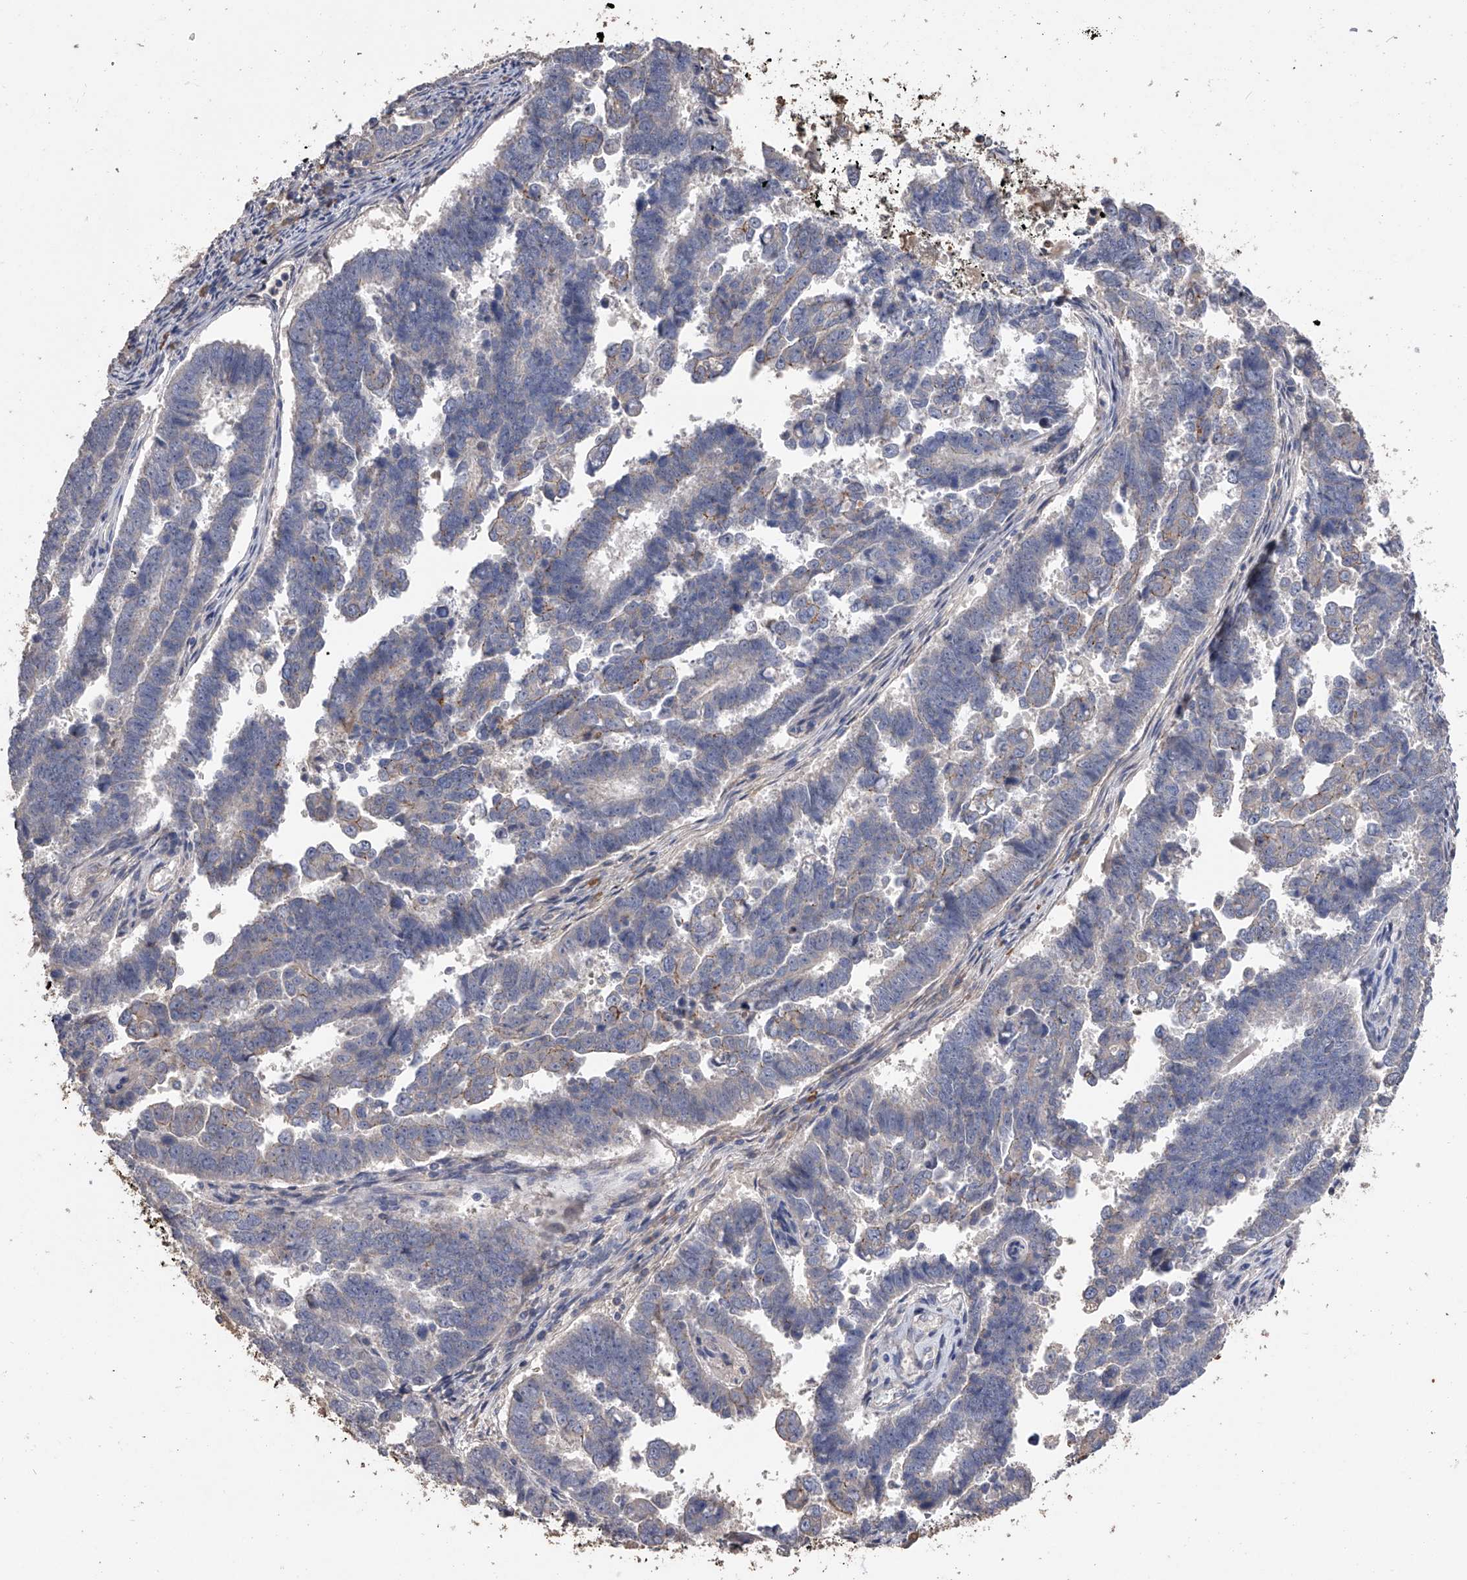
{"staining": {"intensity": "negative", "quantity": "none", "location": "none"}, "tissue": "endometrial cancer", "cell_type": "Tumor cells", "image_type": "cancer", "snomed": [{"axis": "morphology", "description": "Adenocarcinoma, NOS"}, {"axis": "topography", "description": "Endometrium"}], "caption": "Endometrial cancer was stained to show a protein in brown. There is no significant positivity in tumor cells. (DAB IHC visualized using brightfield microscopy, high magnification).", "gene": "ZNF343", "patient": {"sex": "female", "age": 75}}